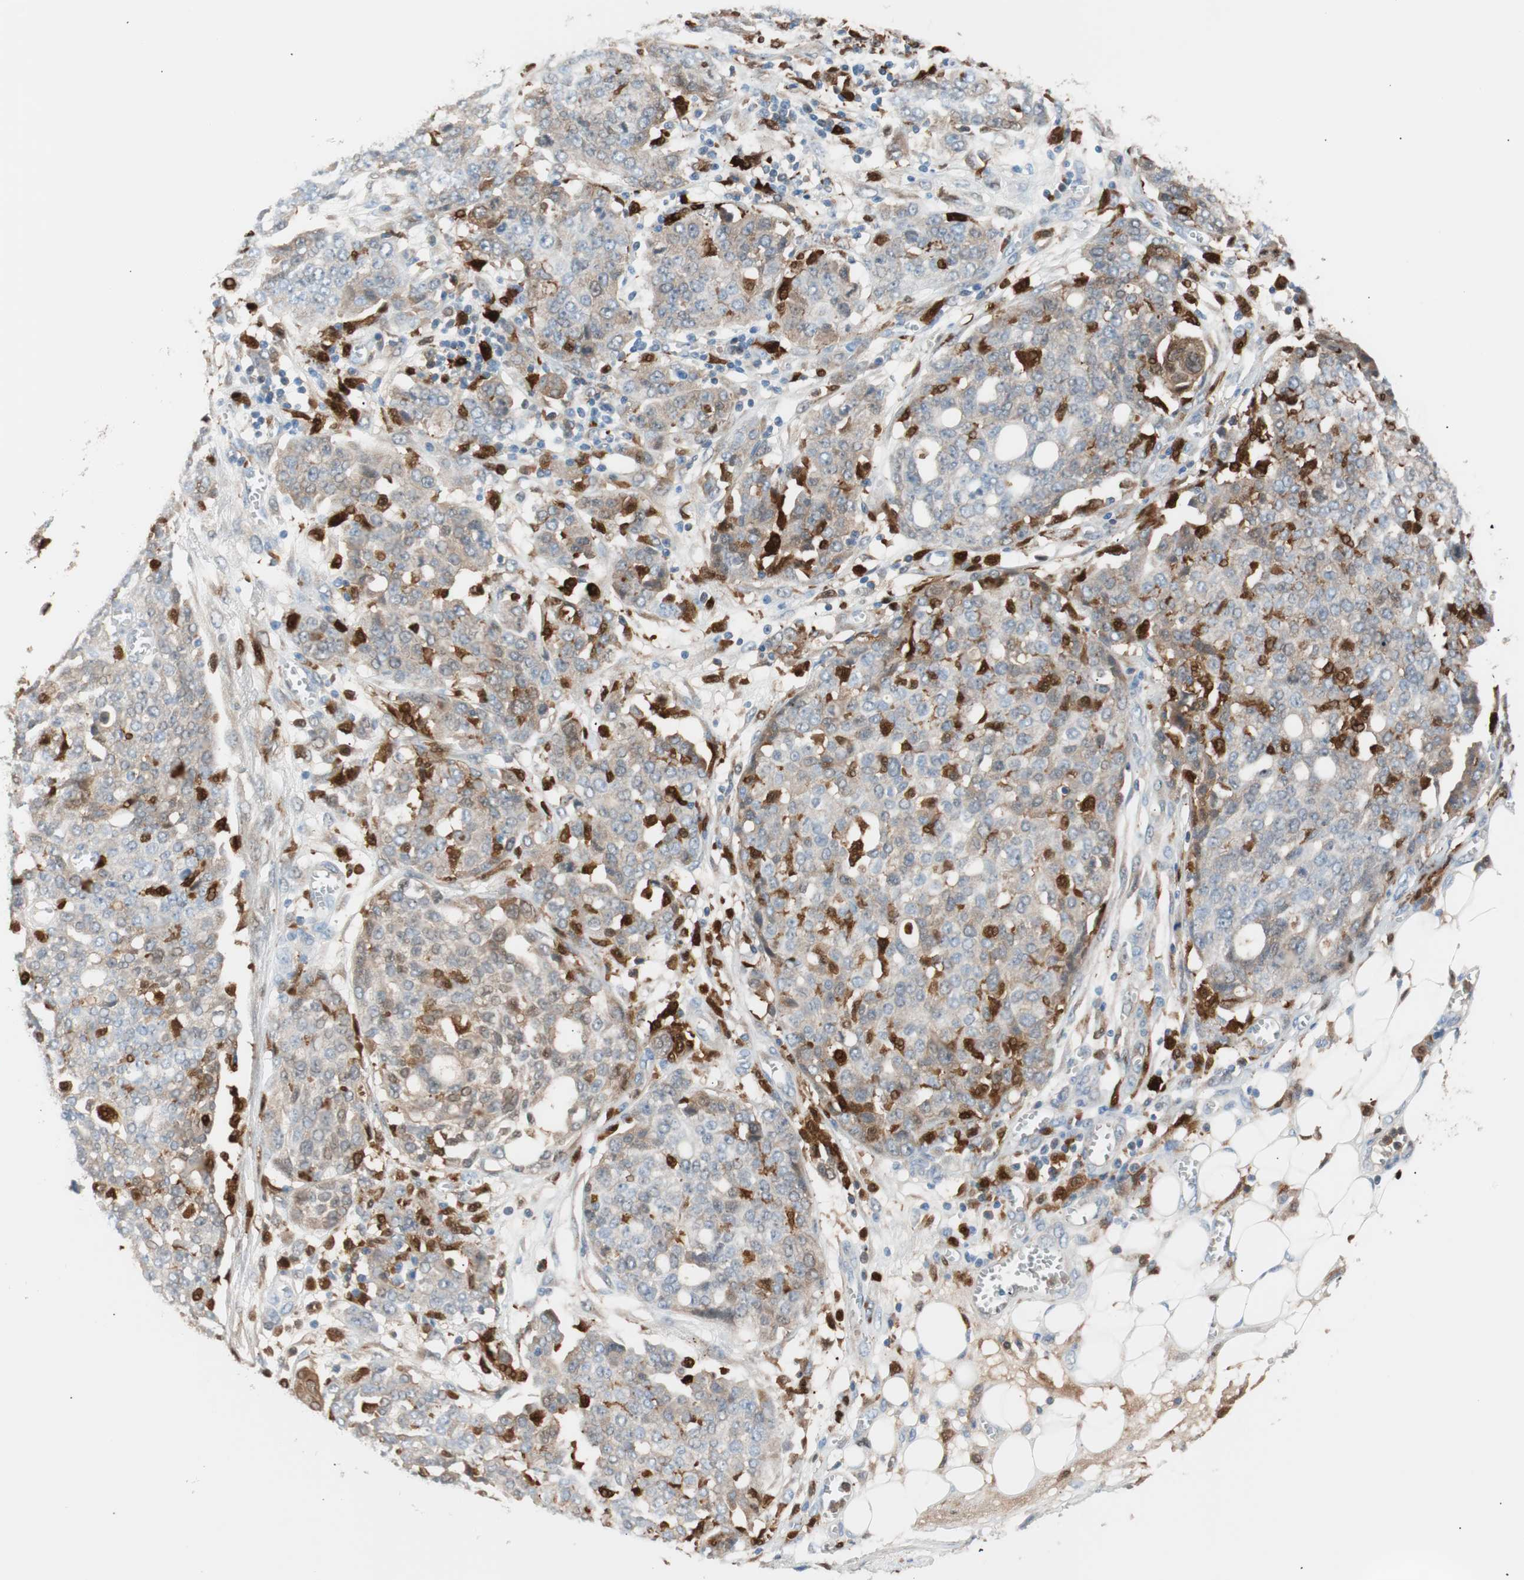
{"staining": {"intensity": "strong", "quantity": "25%-75%", "location": "cytoplasmic/membranous"}, "tissue": "ovarian cancer", "cell_type": "Tumor cells", "image_type": "cancer", "snomed": [{"axis": "morphology", "description": "Cystadenocarcinoma, serous, NOS"}, {"axis": "topography", "description": "Soft tissue"}, {"axis": "topography", "description": "Ovary"}], "caption": "IHC image of neoplastic tissue: human ovarian cancer stained using immunohistochemistry displays high levels of strong protein expression localized specifically in the cytoplasmic/membranous of tumor cells, appearing as a cytoplasmic/membranous brown color.", "gene": "IL18", "patient": {"sex": "female", "age": 57}}